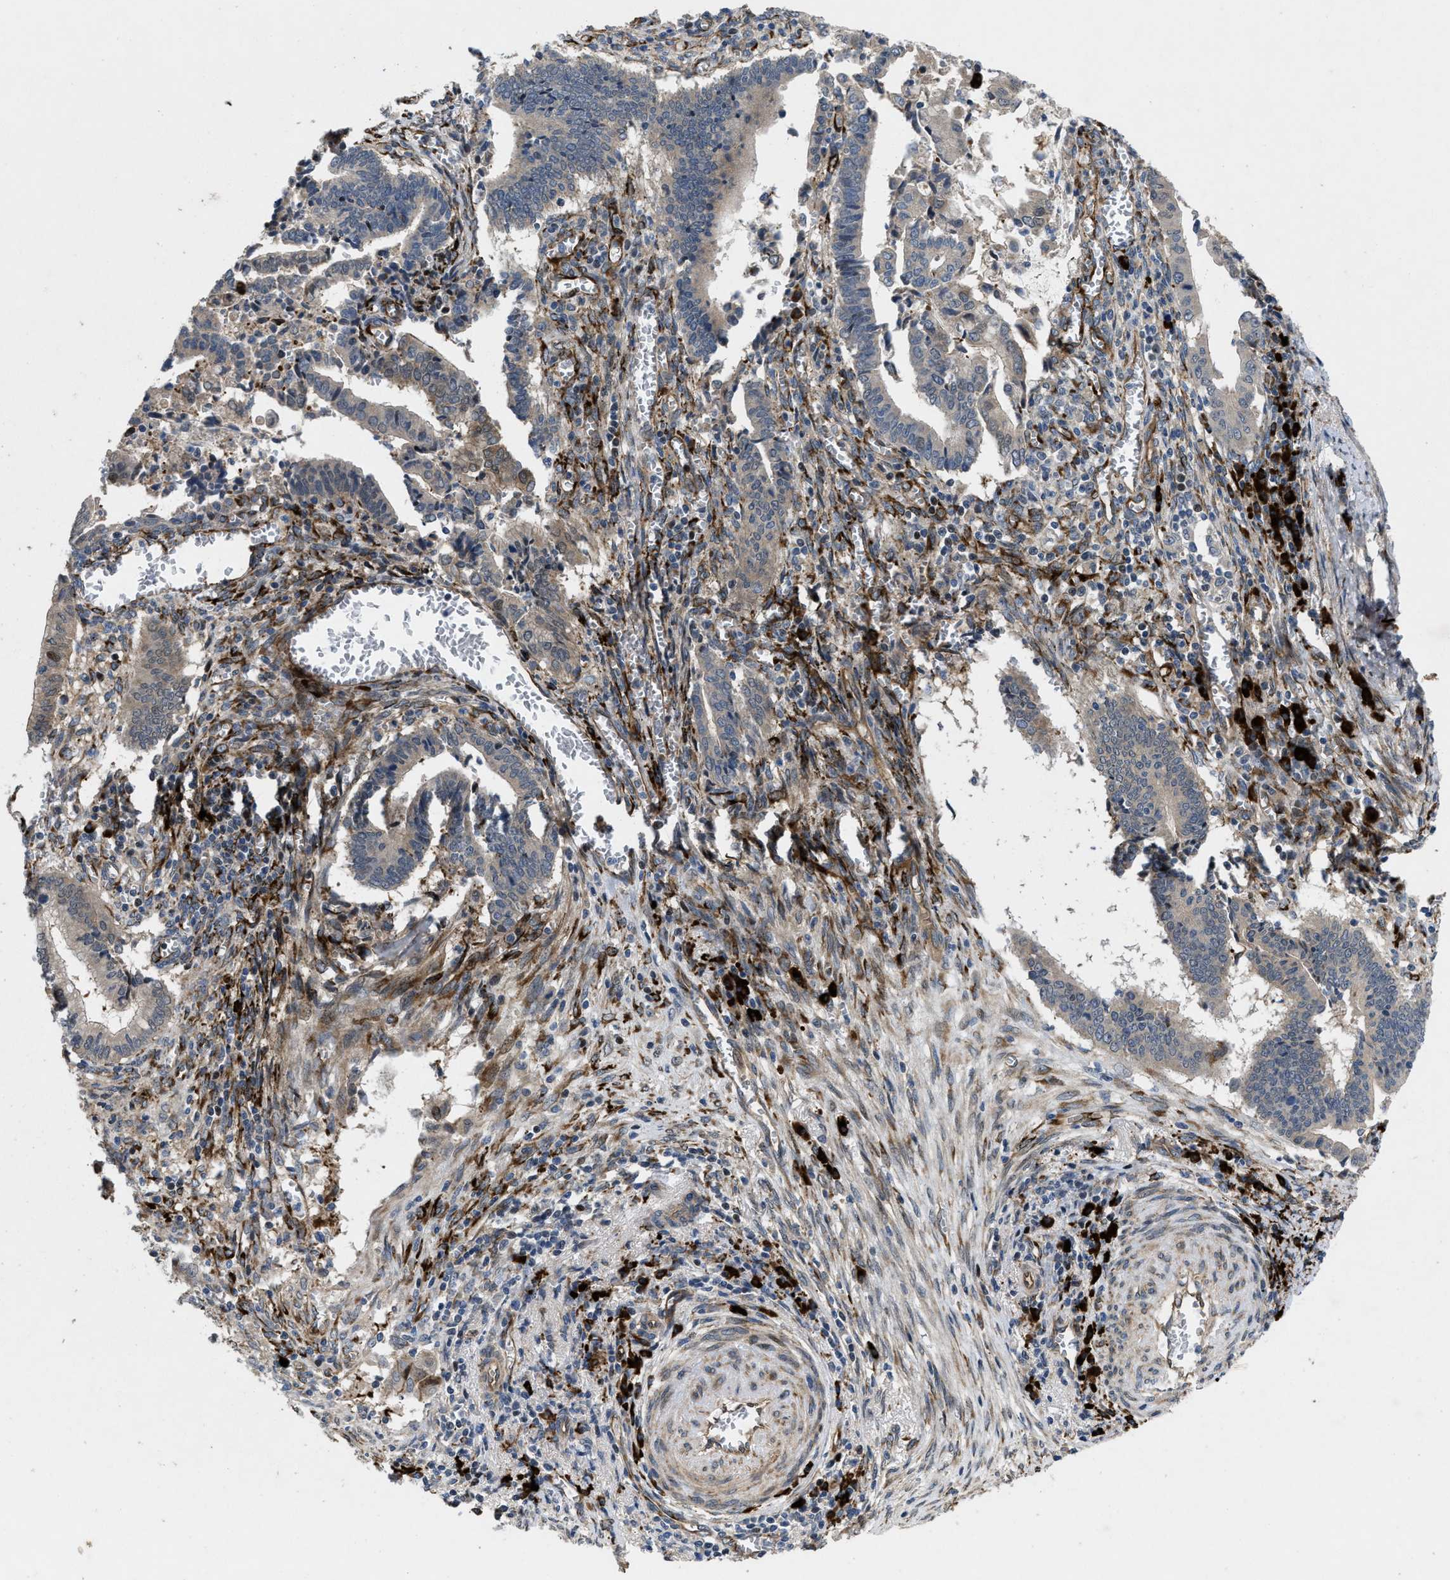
{"staining": {"intensity": "weak", "quantity": ">75%", "location": "cytoplasmic/membranous"}, "tissue": "cervical cancer", "cell_type": "Tumor cells", "image_type": "cancer", "snomed": [{"axis": "morphology", "description": "Adenocarcinoma, NOS"}, {"axis": "topography", "description": "Cervix"}], "caption": "Human cervical cancer stained with a brown dye demonstrates weak cytoplasmic/membranous positive staining in about >75% of tumor cells.", "gene": "HSPA12B", "patient": {"sex": "female", "age": 44}}